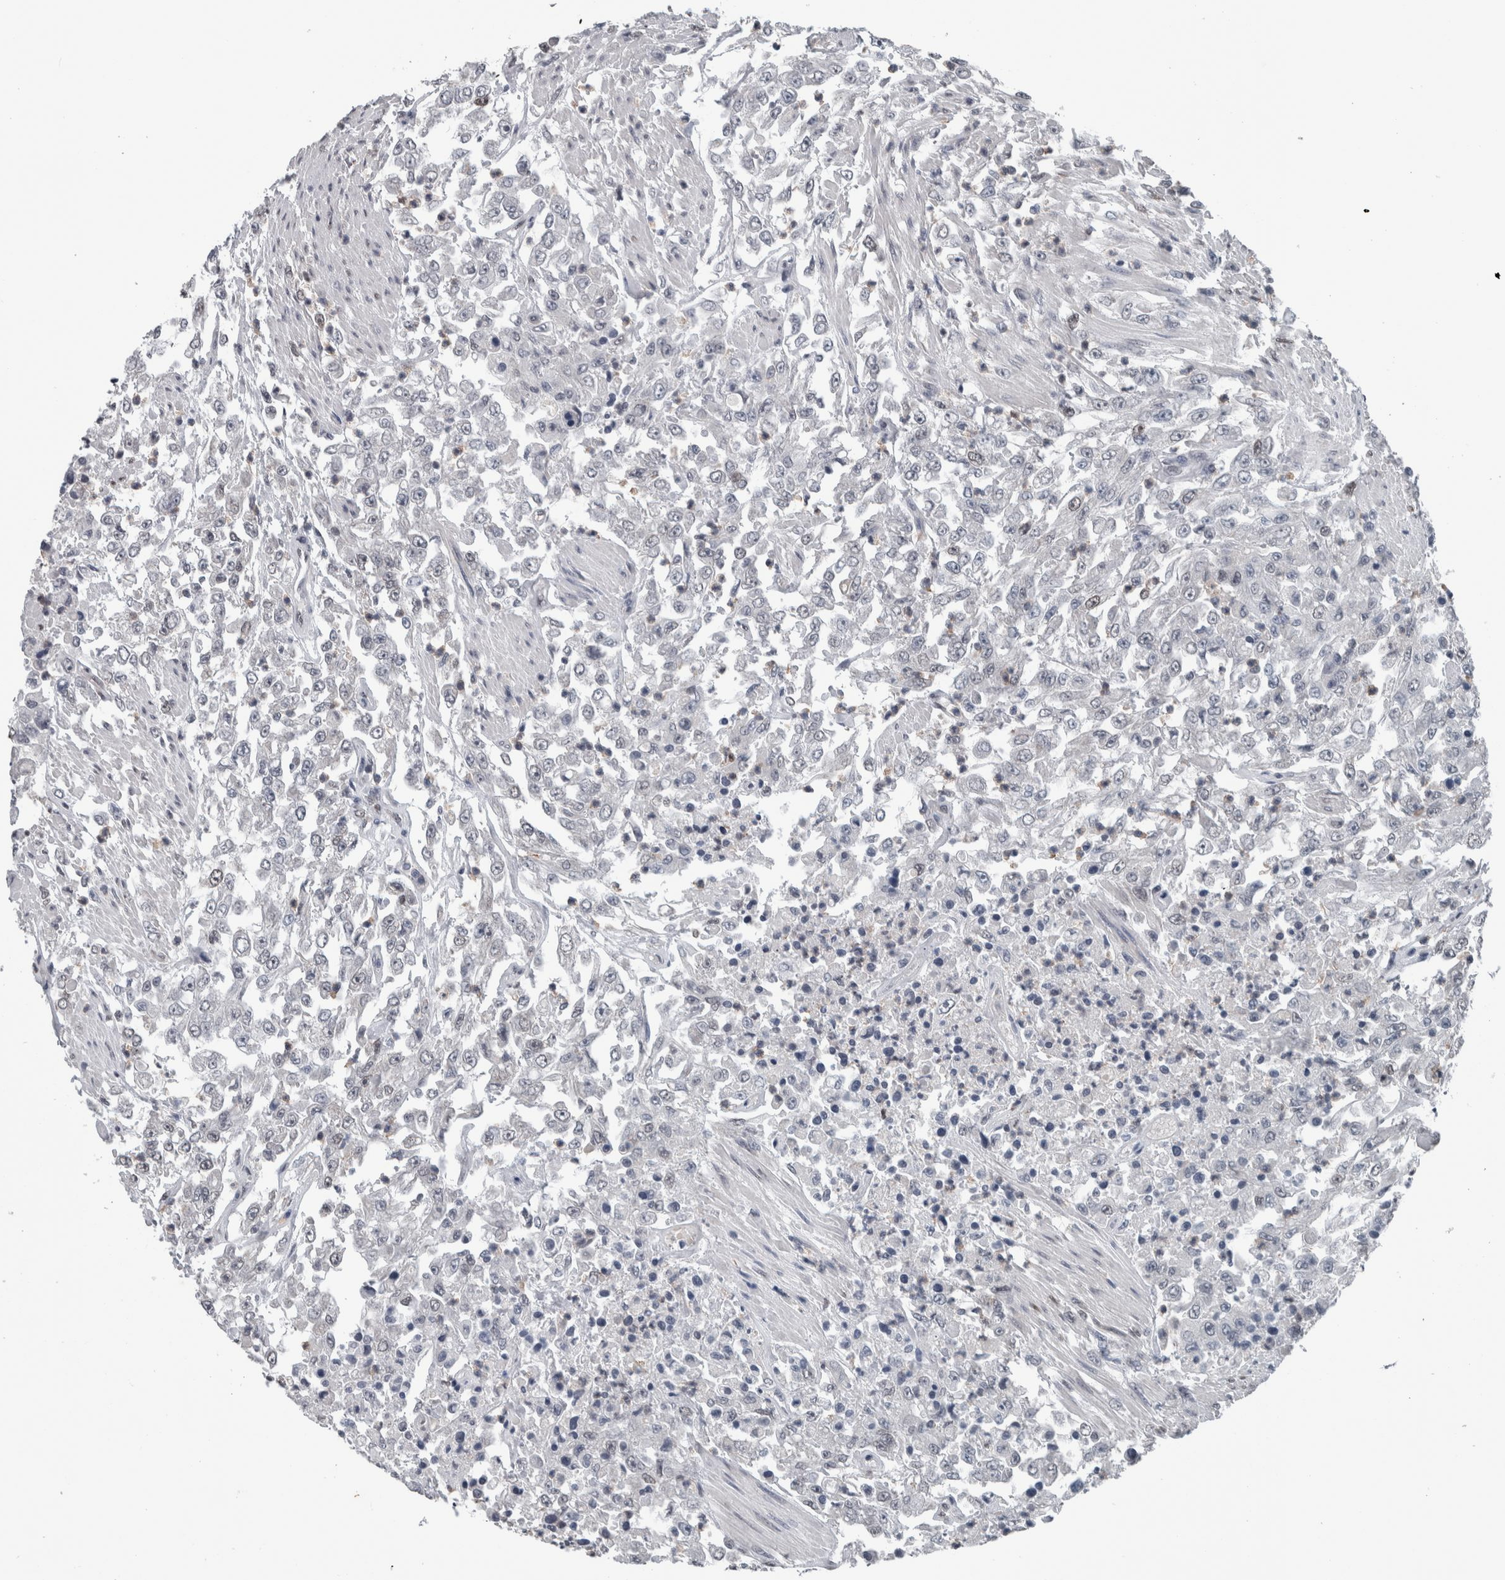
{"staining": {"intensity": "negative", "quantity": "none", "location": "none"}, "tissue": "urothelial cancer", "cell_type": "Tumor cells", "image_type": "cancer", "snomed": [{"axis": "morphology", "description": "Urothelial carcinoma, High grade"}, {"axis": "topography", "description": "Urinary bladder"}], "caption": "Tumor cells show no significant protein expression in urothelial cancer.", "gene": "MAFF", "patient": {"sex": "male", "age": 46}}